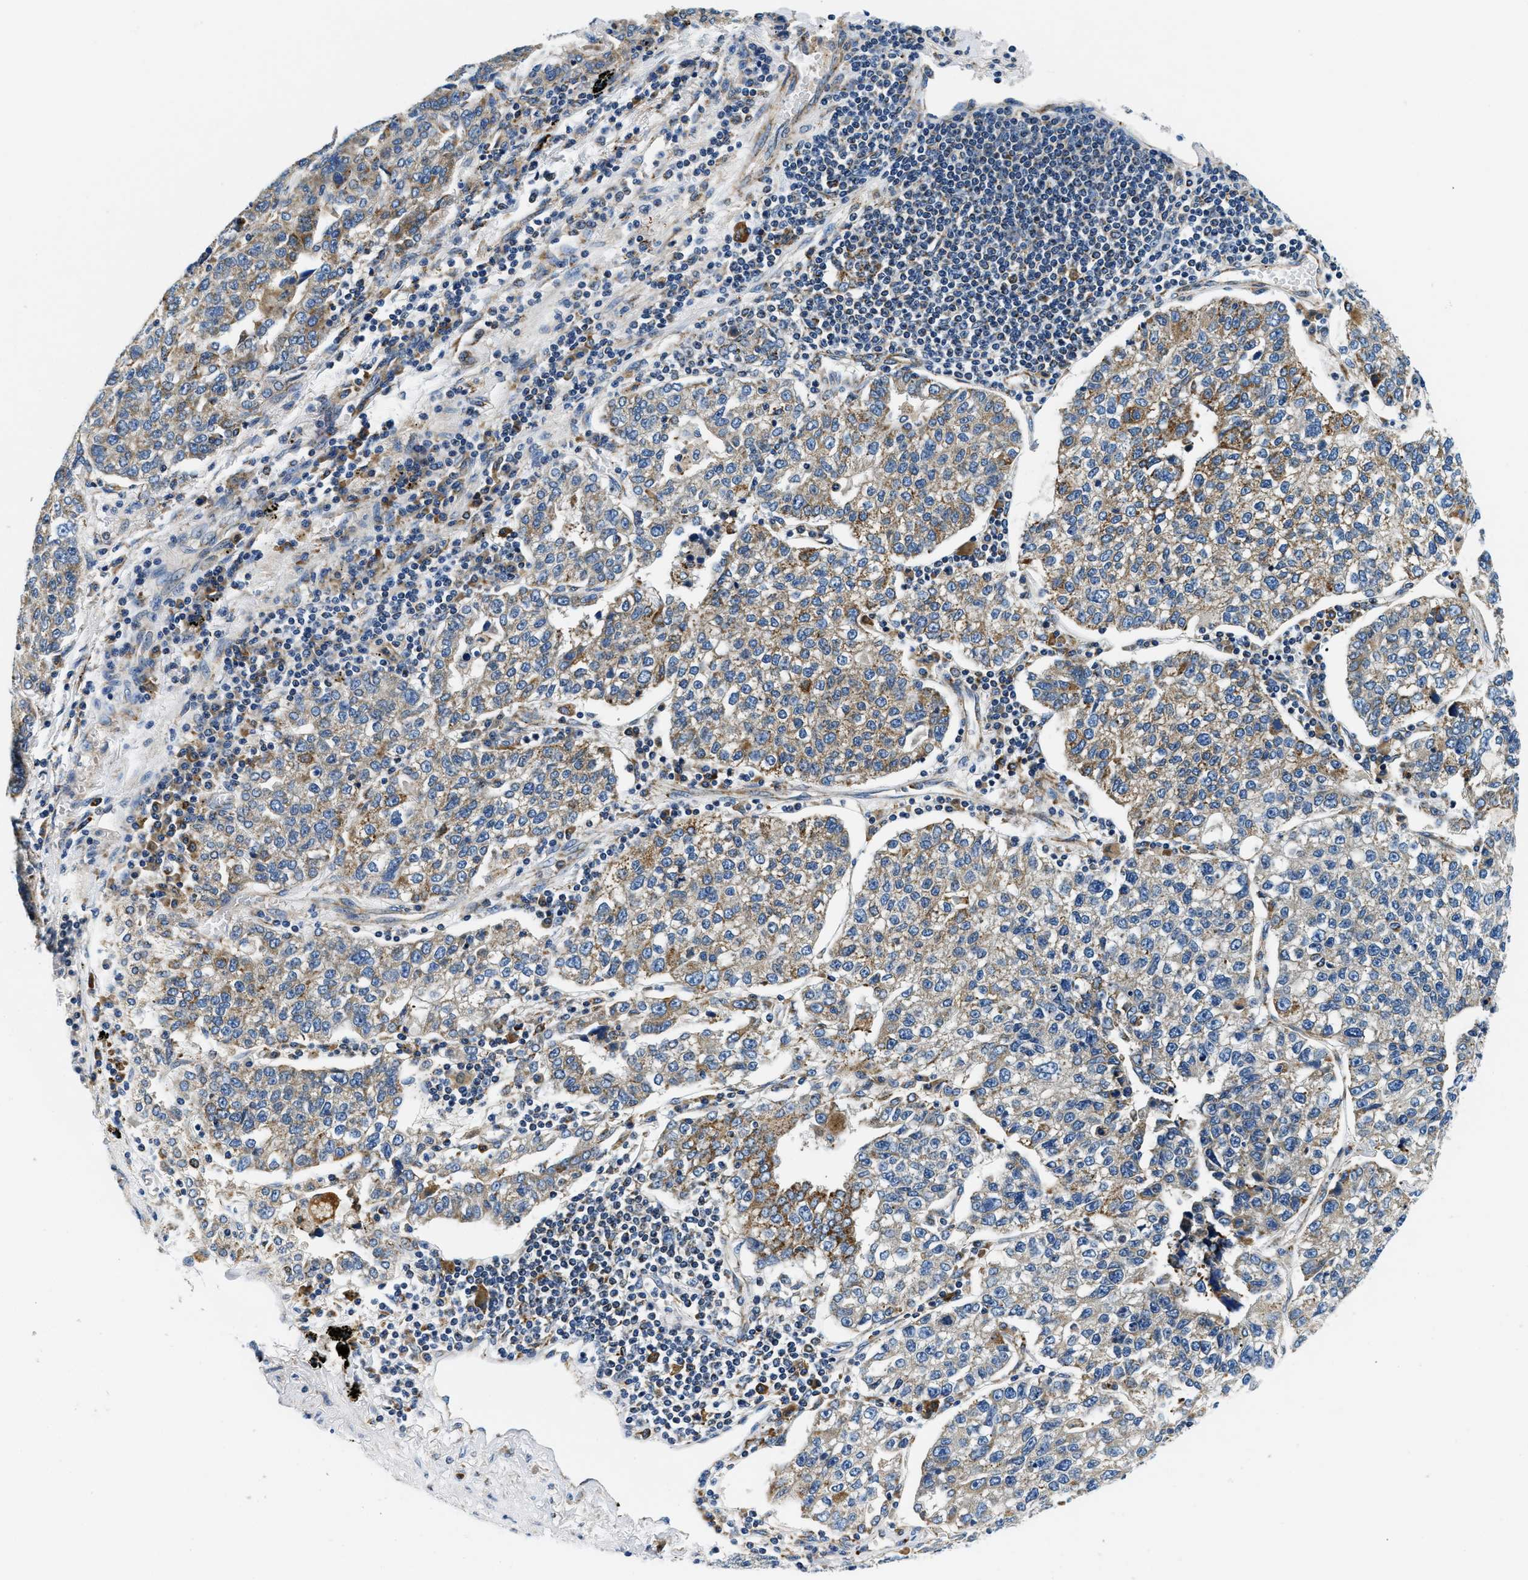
{"staining": {"intensity": "moderate", "quantity": "25%-75%", "location": "cytoplasmic/membranous"}, "tissue": "lung cancer", "cell_type": "Tumor cells", "image_type": "cancer", "snomed": [{"axis": "morphology", "description": "Adenocarcinoma, NOS"}, {"axis": "topography", "description": "Lung"}], "caption": "Immunohistochemical staining of lung cancer (adenocarcinoma) demonstrates moderate cytoplasmic/membranous protein staining in about 25%-75% of tumor cells. The staining was performed using DAB (3,3'-diaminobenzidine), with brown indicating positive protein expression. Nuclei are stained blue with hematoxylin.", "gene": "SAMD4B", "patient": {"sex": "male", "age": 49}}